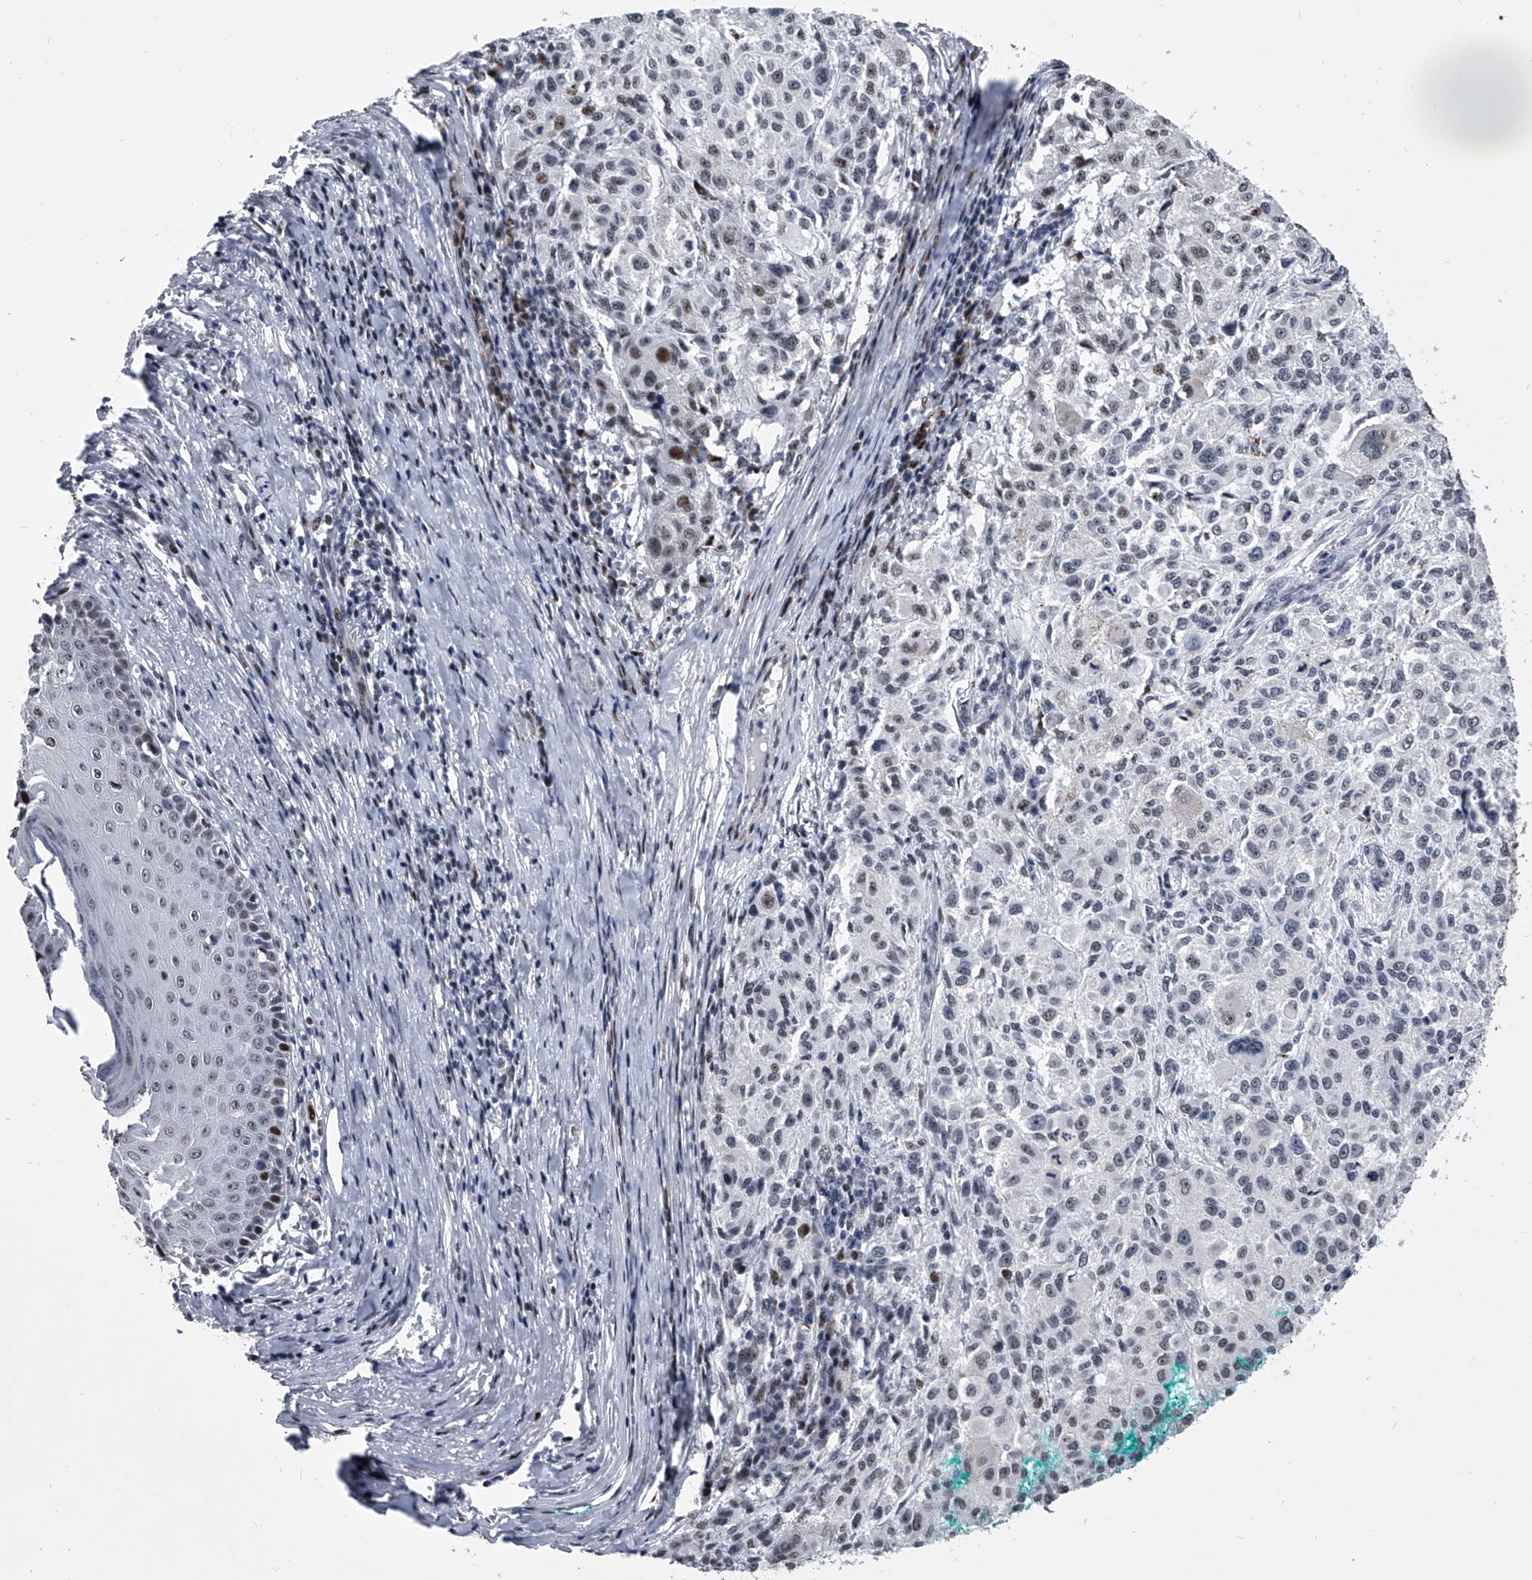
{"staining": {"intensity": "moderate", "quantity": "<25%", "location": "nuclear"}, "tissue": "melanoma", "cell_type": "Tumor cells", "image_type": "cancer", "snomed": [{"axis": "morphology", "description": "Necrosis, NOS"}, {"axis": "morphology", "description": "Malignant melanoma, NOS"}, {"axis": "topography", "description": "Skin"}], "caption": "Moderate nuclear positivity for a protein is identified in approximately <25% of tumor cells of melanoma using immunohistochemistry.", "gene": "CMTR1", "patient": {"sex": "female", "age": 87}}